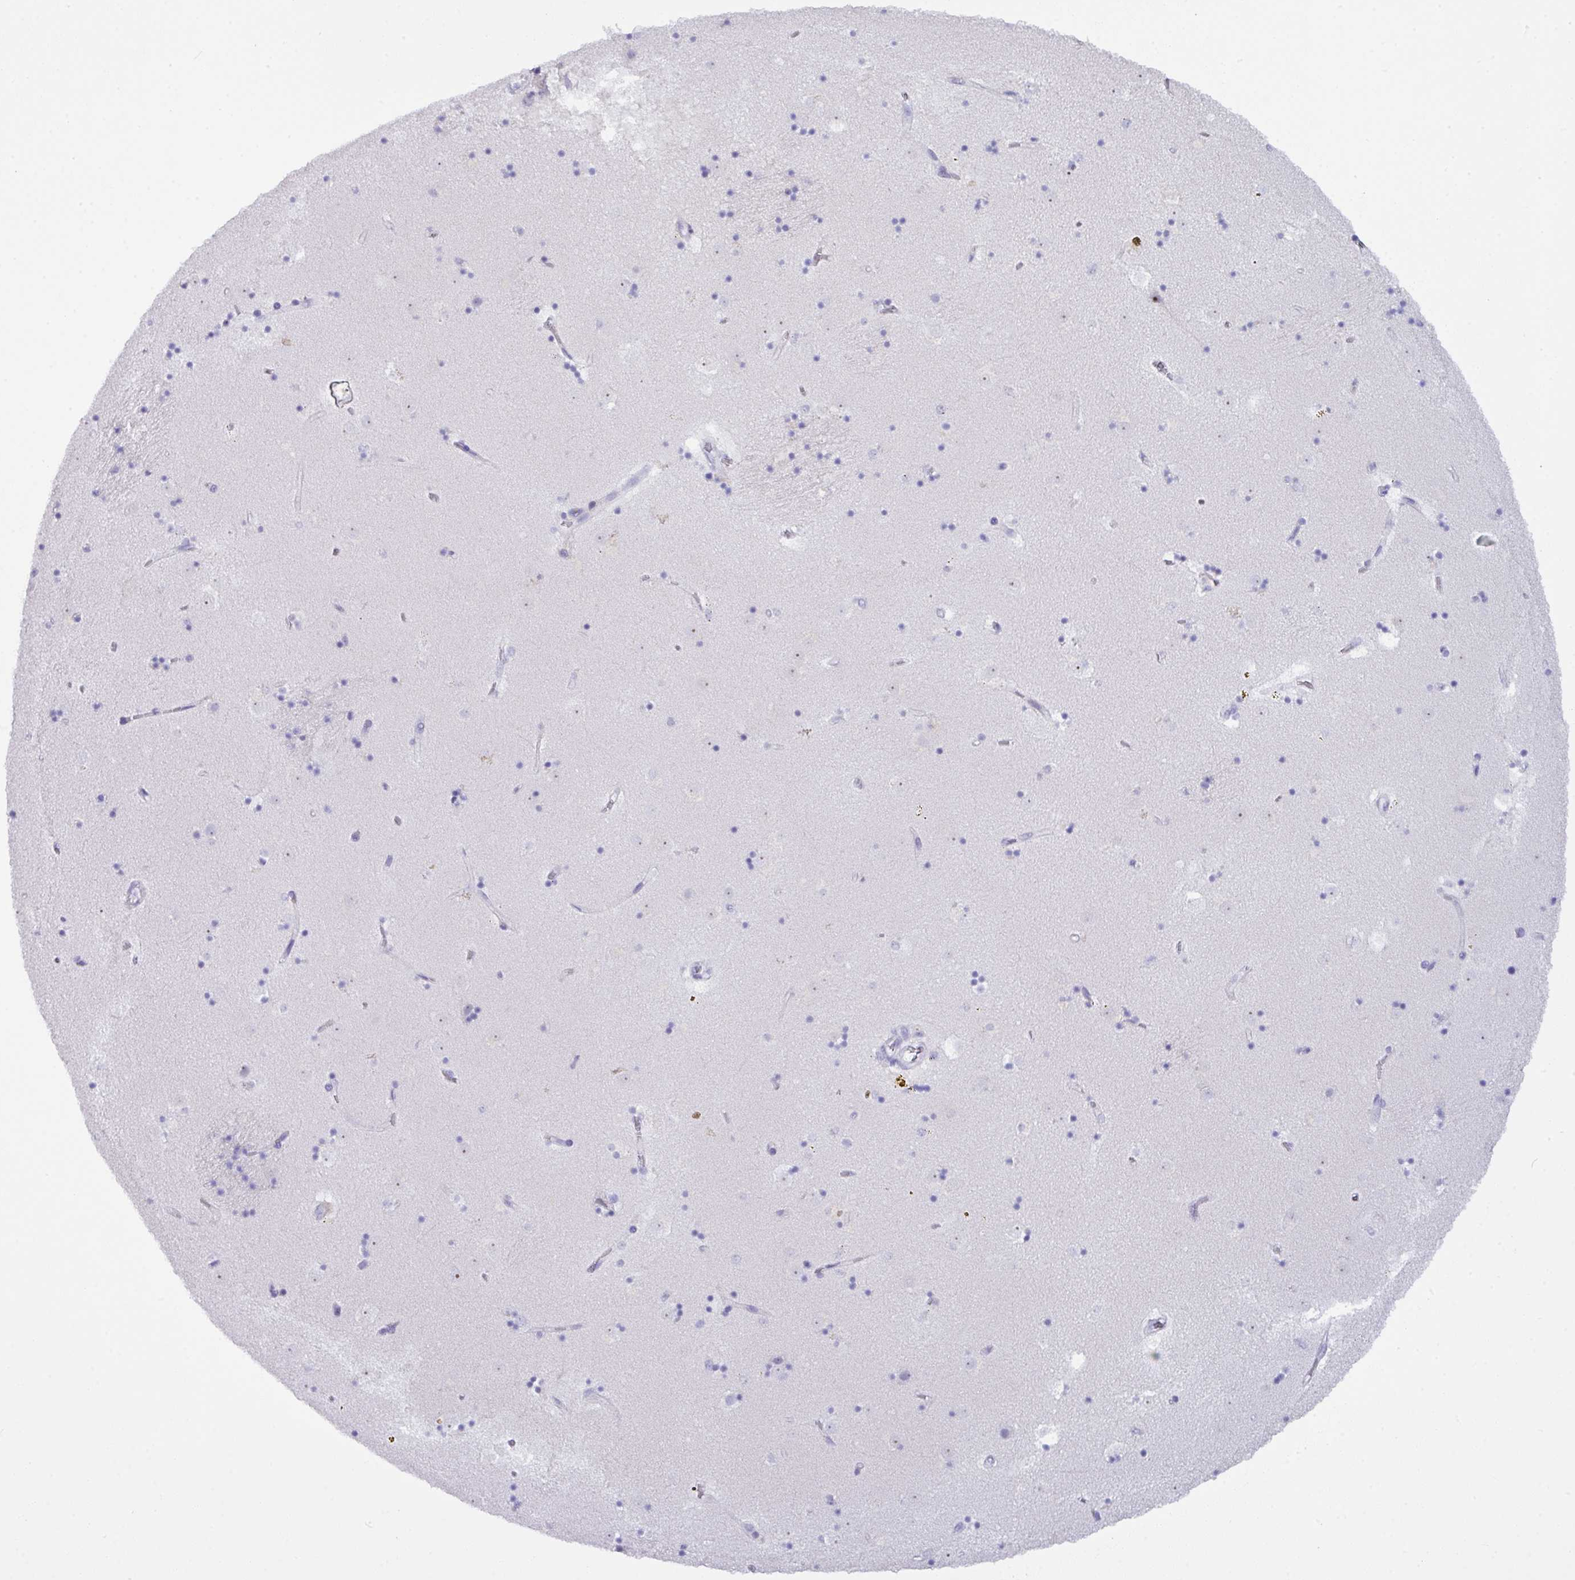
{"staining": {"intensity": "negative", "quantity": "none", "location": "none"}, "tissue": "caudate", "cell_type": "Glial cells", "image_type": "normal", "snomed": [{"axis": "morphology", "description": "Normal tissue, NOS"}, {"axis": "topography", "description": "Lateral ventricle wall"}], "caption": "DAB immunohistochemical staining of unremarkable human caudate displays no significant expression in glial cells.", "gene": "MRM2", "patient": {"sex": "male", "age": 58}}